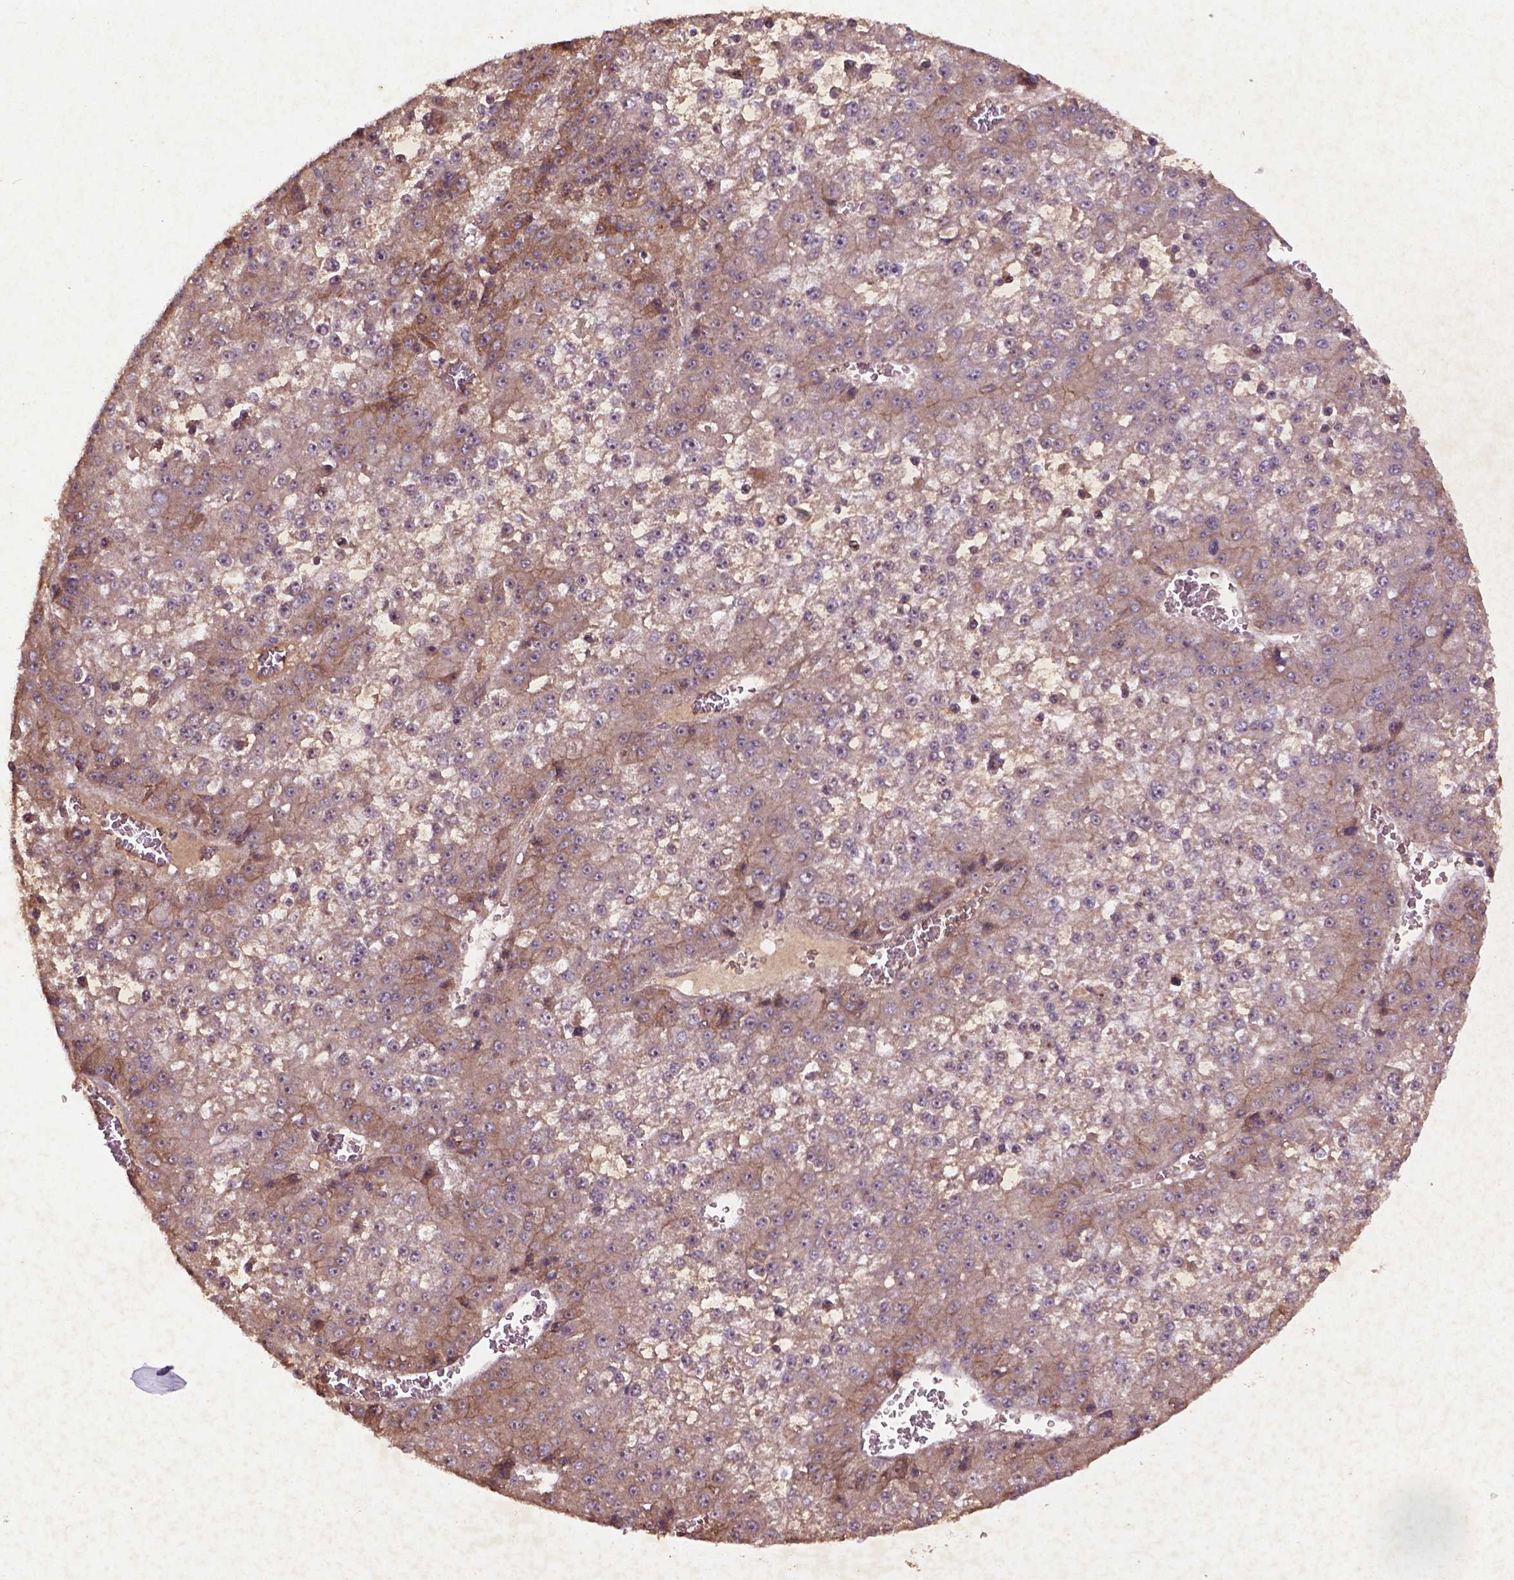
{"staining": {"intensity": "moderate", "quantity": ">75%", "location": "cytoplasmic/membranous"}, "tissue": "liver cancer", "cell_type": "Tumor cells", "image_type": "cancer", "snomed": [{"axis": "morphology", "description": "Carcinoma, Hepatocellular, NOS"}, {"axis": "topography", "description": "Liver"}], "caption": "Brown immunohistochemical staining in hepatocellular carcinoma (liver) reveals moderate cytoplasmic/membranous staining in about >75% of tumor cells. (Stains: DAB in brown, nuclei in blue, Microscopy: brightfield microscopy at high magnification).", "gene": "COQ2", "patient": {"sex": "female", "age": 73}}